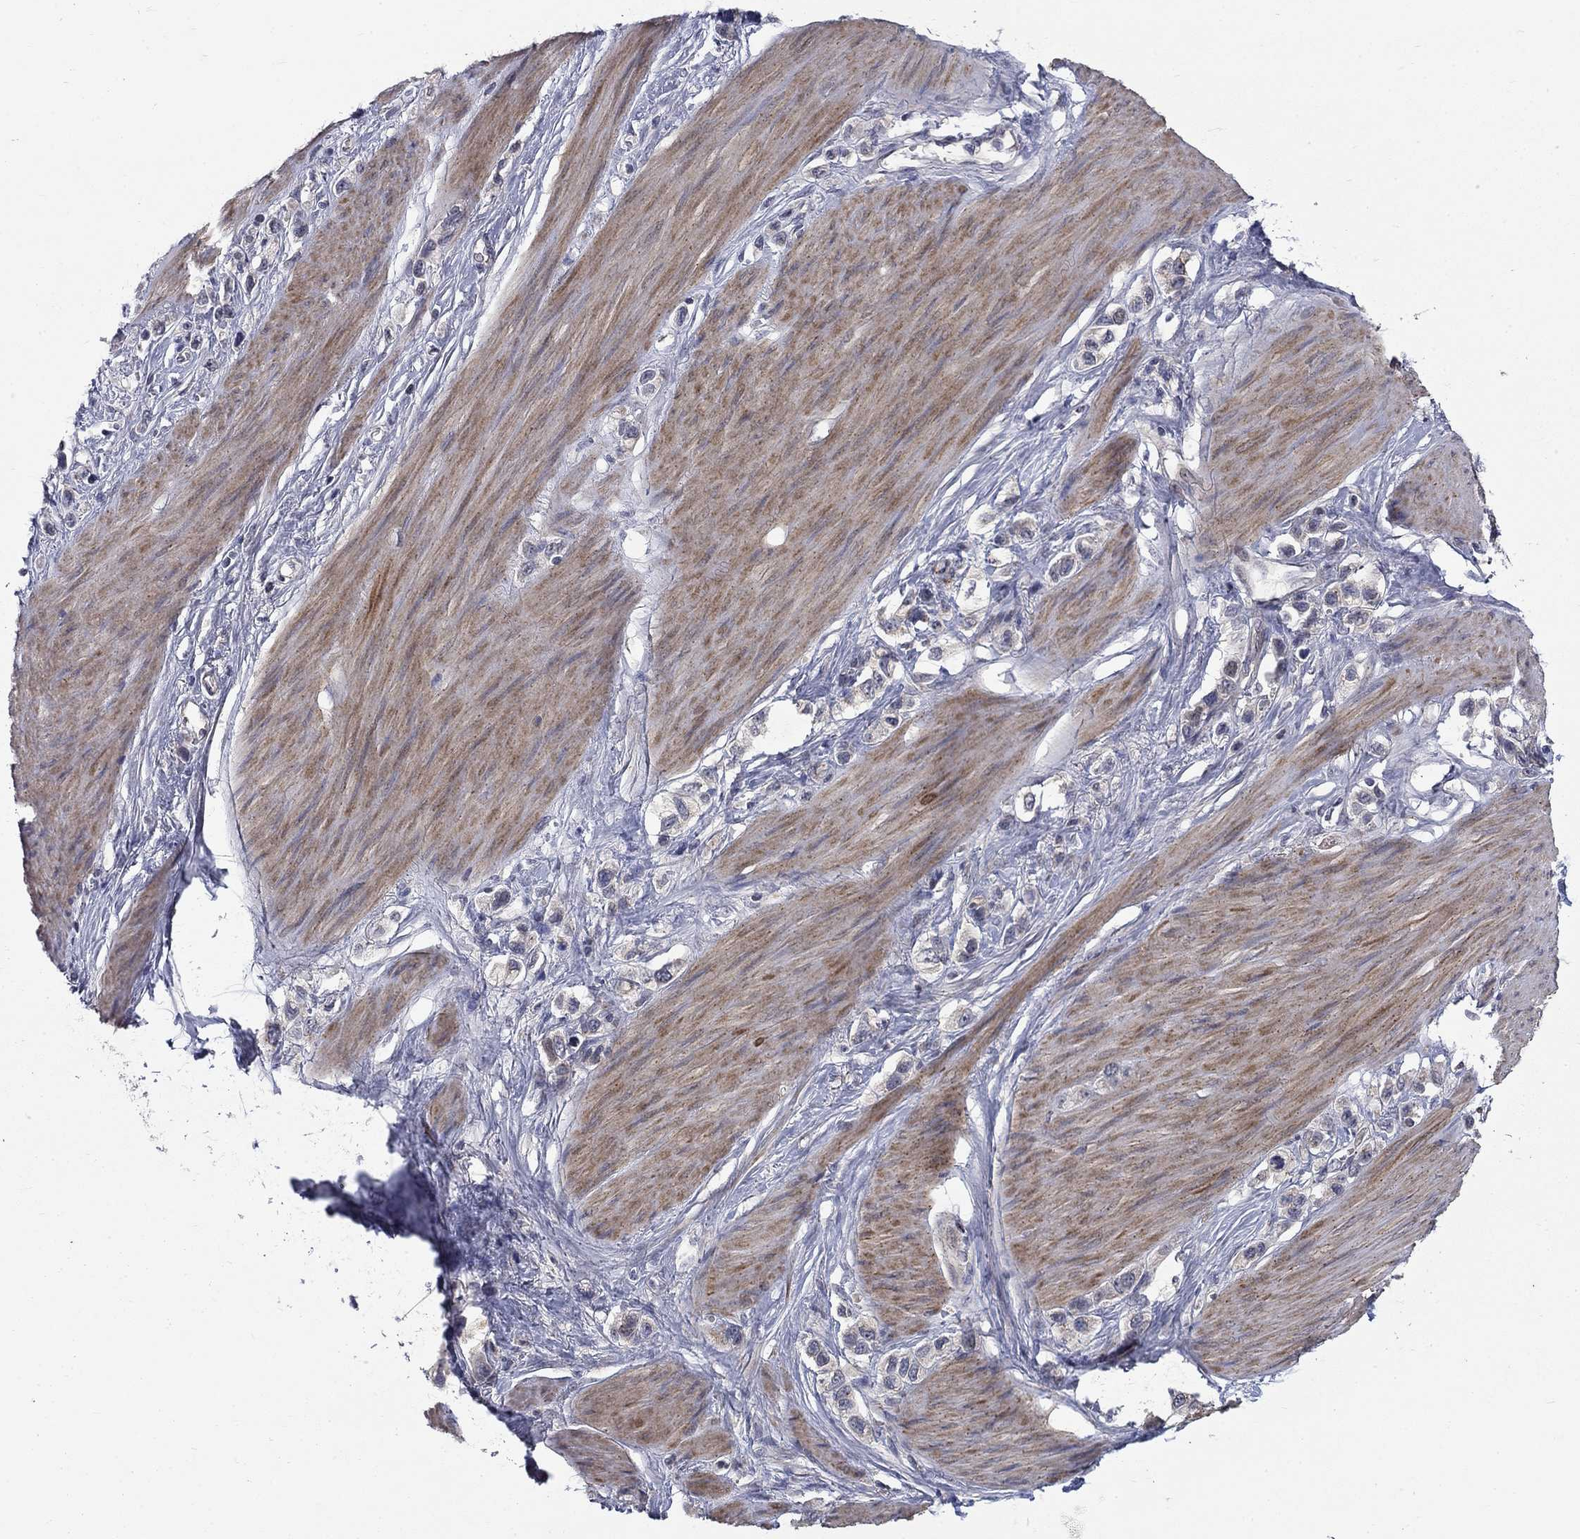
{"staining": {"intensity": "negative", "quantity": "none", "location": "none"}, "tissue": "stomach cancer", "cell_type": "Tumor cells", "image_type": "cancer", "snomed": [{"axis": "morphology", "description": "Normal tissue, NOS"}, {"axis": "morphology", "description": "Adenocarcinoma, NOS"}, {"axis": "morphology", "description": "Adenocarcinoma, High grade"}, {"axis": "topography", "description": "Stomach, upper"}, {"axis": "topography", "description": "Stomach"}], "caption": "Immunohistochemical staining of adenocarcinoma (stomach) exhibits no significant staining in tumor cells. (Brightfield microscopy of DAB immunohistochemistry (IHC) at high magnification).", "gene": "FAM3B", "patient": {"sex": "female", "age": 65}}